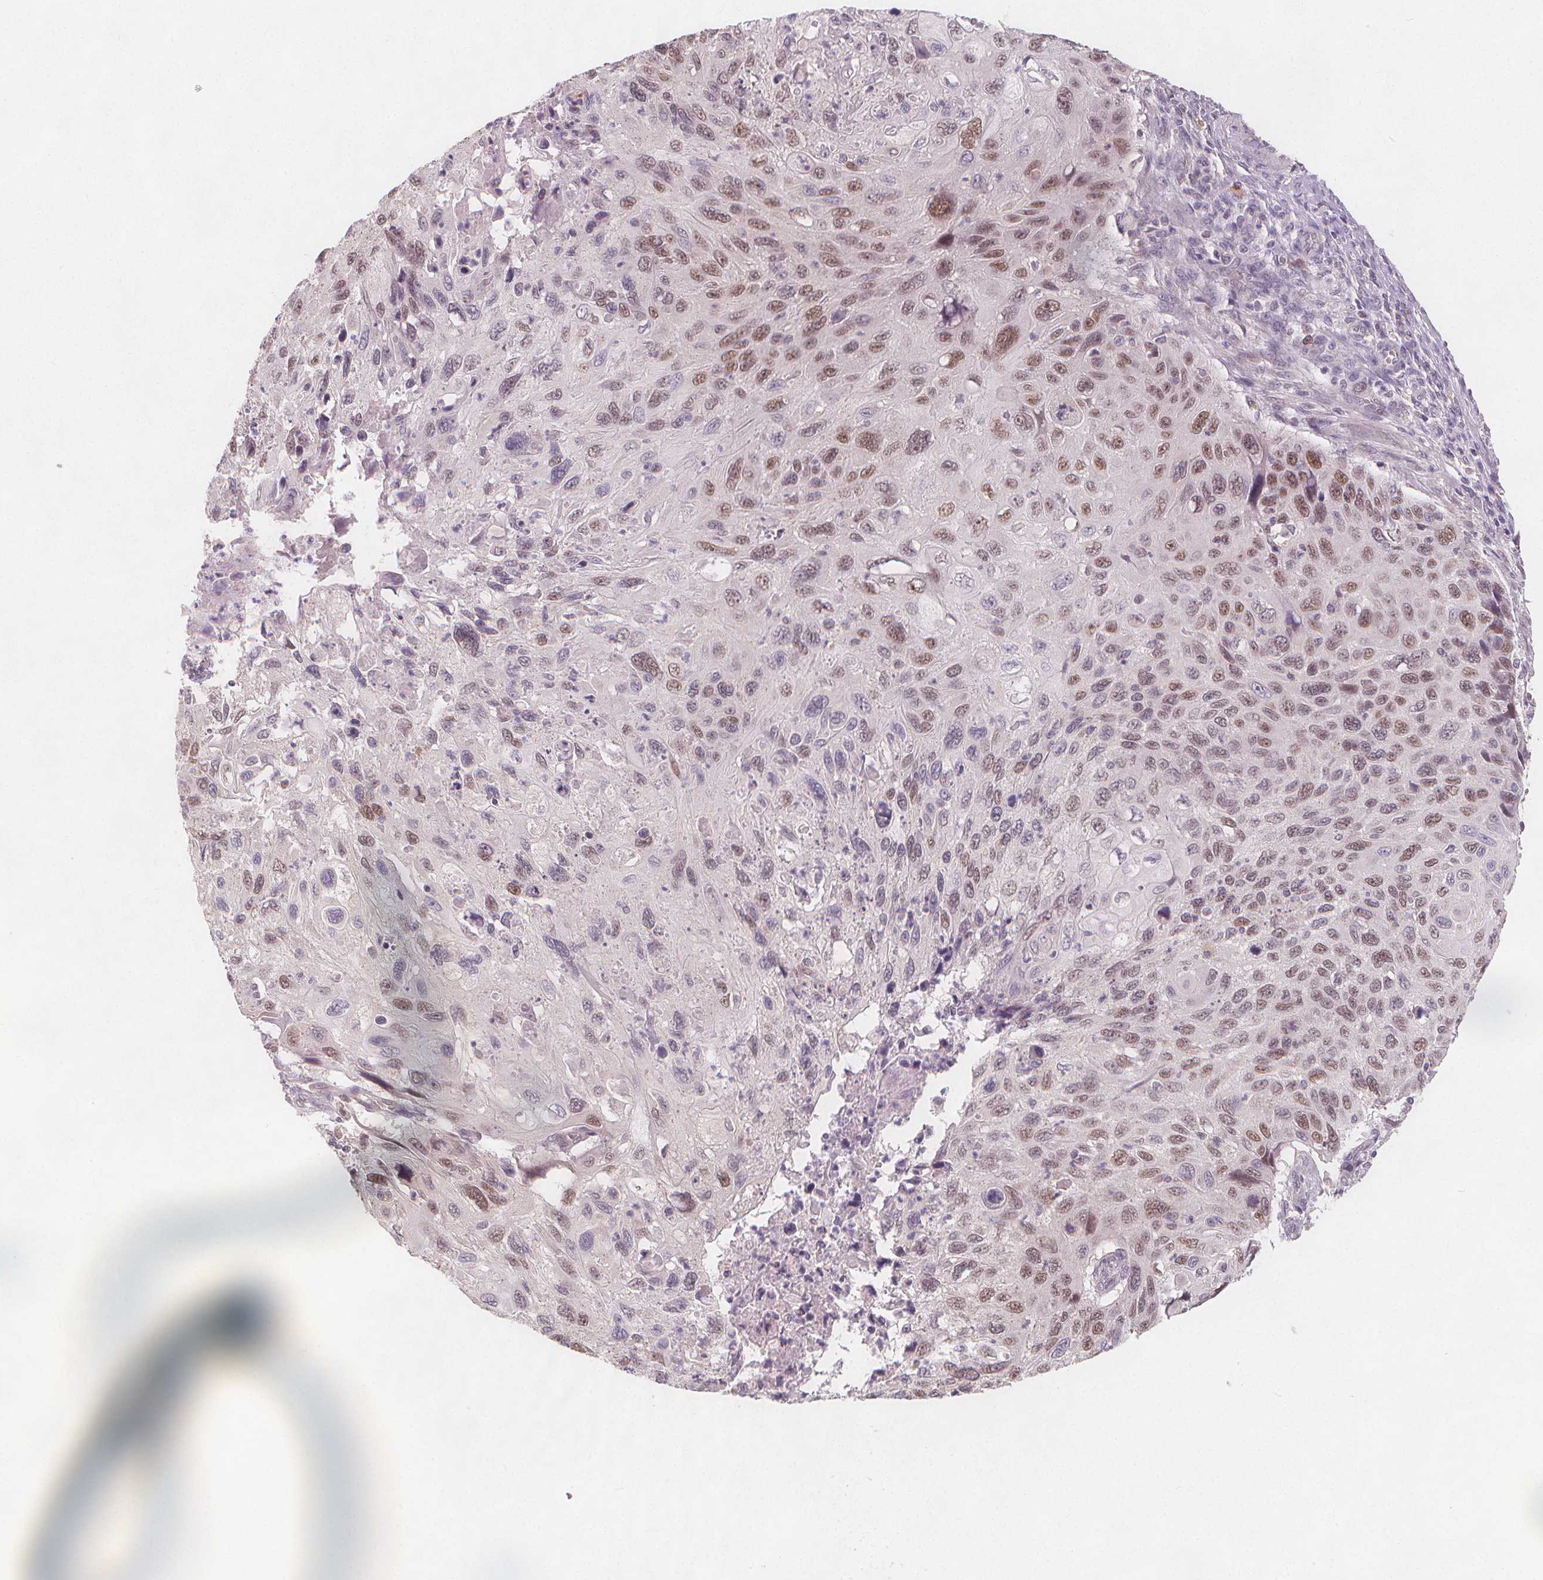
{"staining": {"intensity": "moderate", "quantity": "25%-75%", "location": "nuclear"}, "tissue": "cervical cancer", "cell_type": "Tumor cells", "image_type": "cancer", "snomed": [{"axis": "morphology", "description": "Squamous cell carcinoma, NOS"}, {"axis": "topography", "description": "Cervix"}], "caption": "Protein expression analysis of human cervical cancer (squamous cell carcinoma) reveals moderate nuclear positivity in about 25%-75% of tumor cells.", "gene": "TIPIN", "patient": {"sex": "female", "age": 70}}